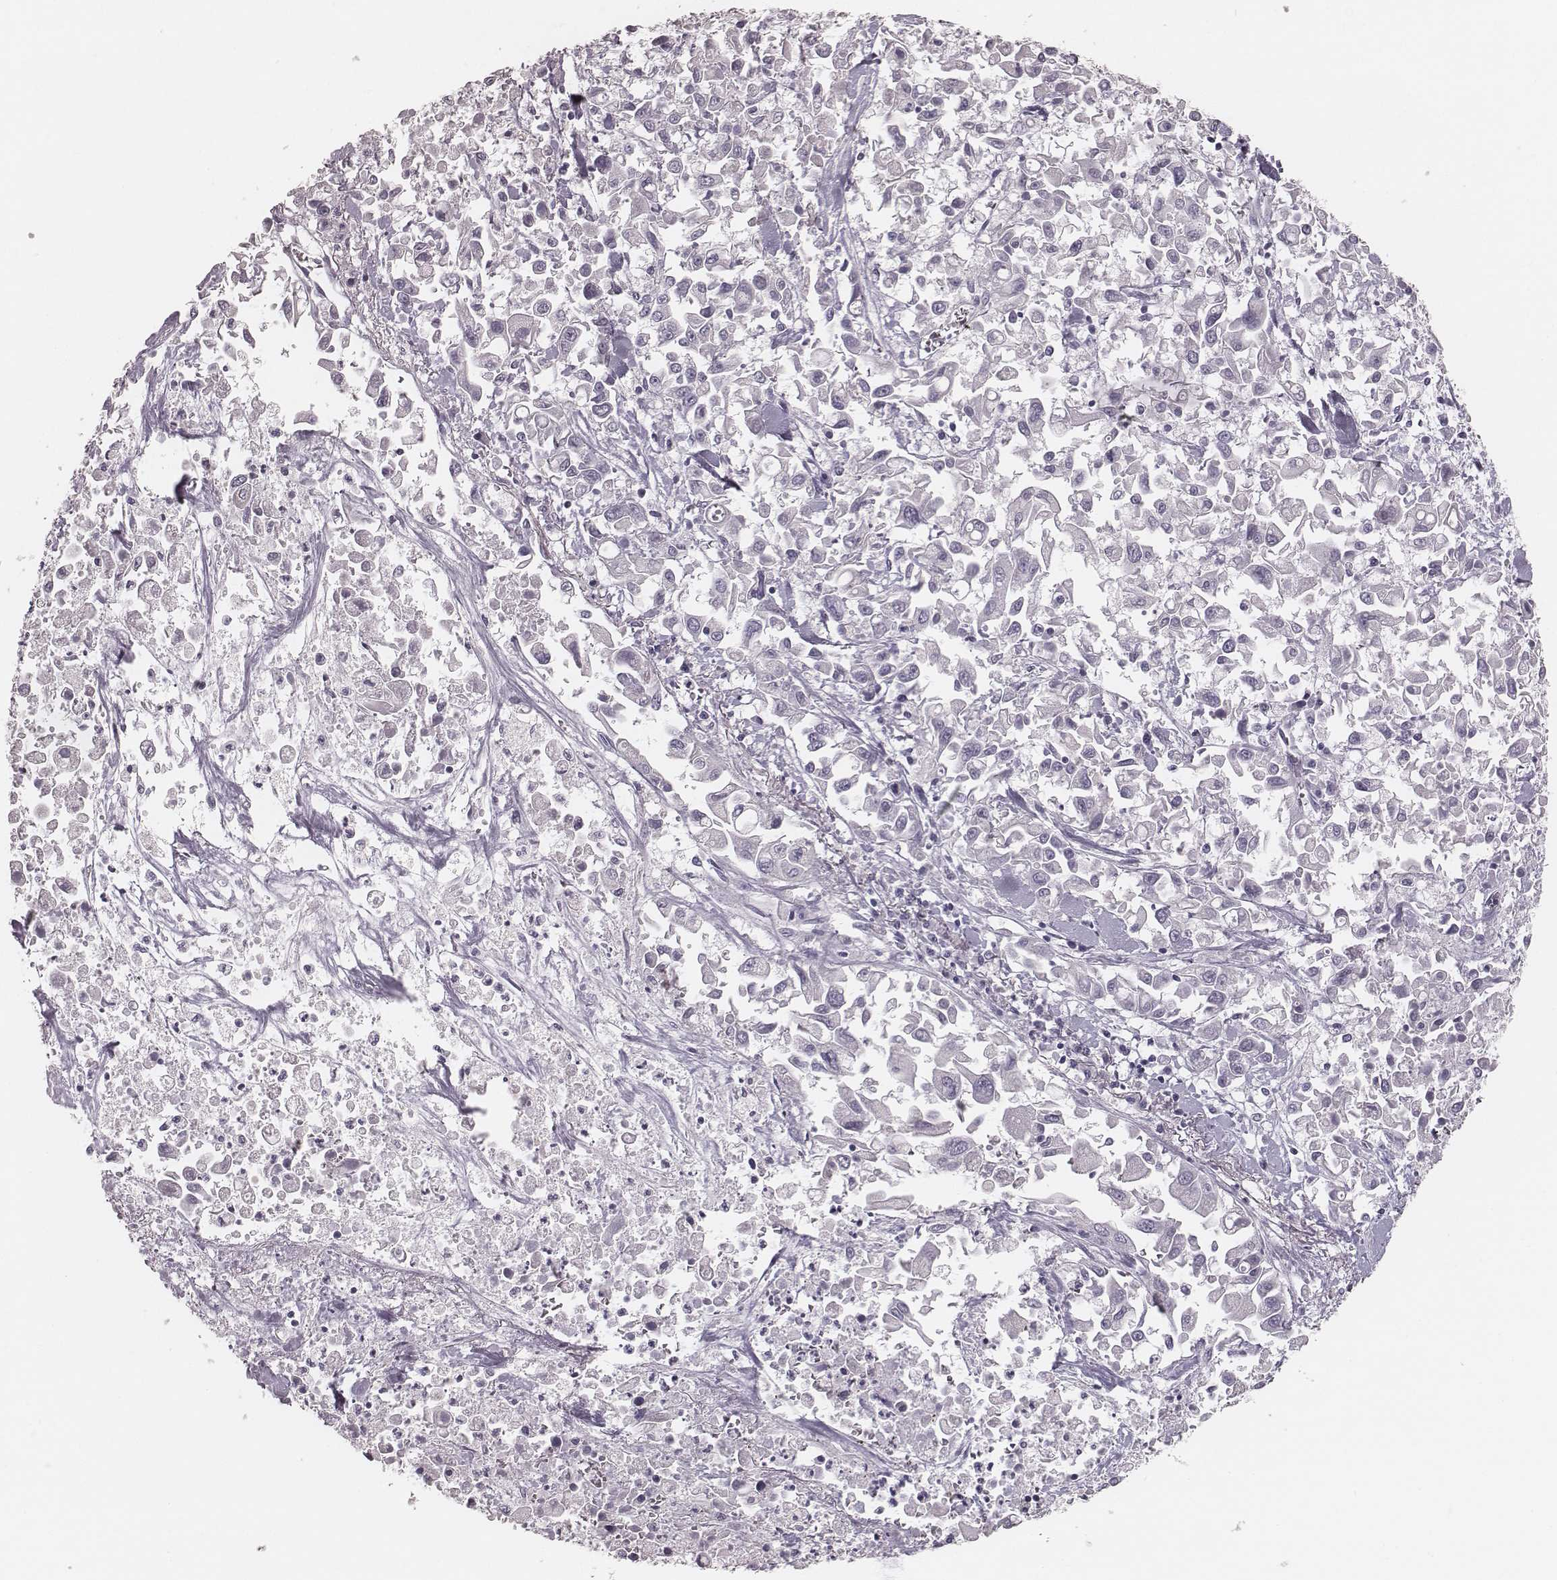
{"staining": {"intensity": "negative", "quantity": "none", "location": "none"}, "tissue": "pancreatic cancer", "cell_type": "Tumor cells", "image_type": "cancer", "snomed": [{"axis": "morphology", "description": "Adenocarcinoma, NOS"}, {"axis": "topography", "description": "Pancreas"}], "caption": "The micrograph exhibits no staining of tumor cells in pancreatic adenocarcinoma.", "gene": "ZP4", "patient": {"sex": "female", "age": 83}}